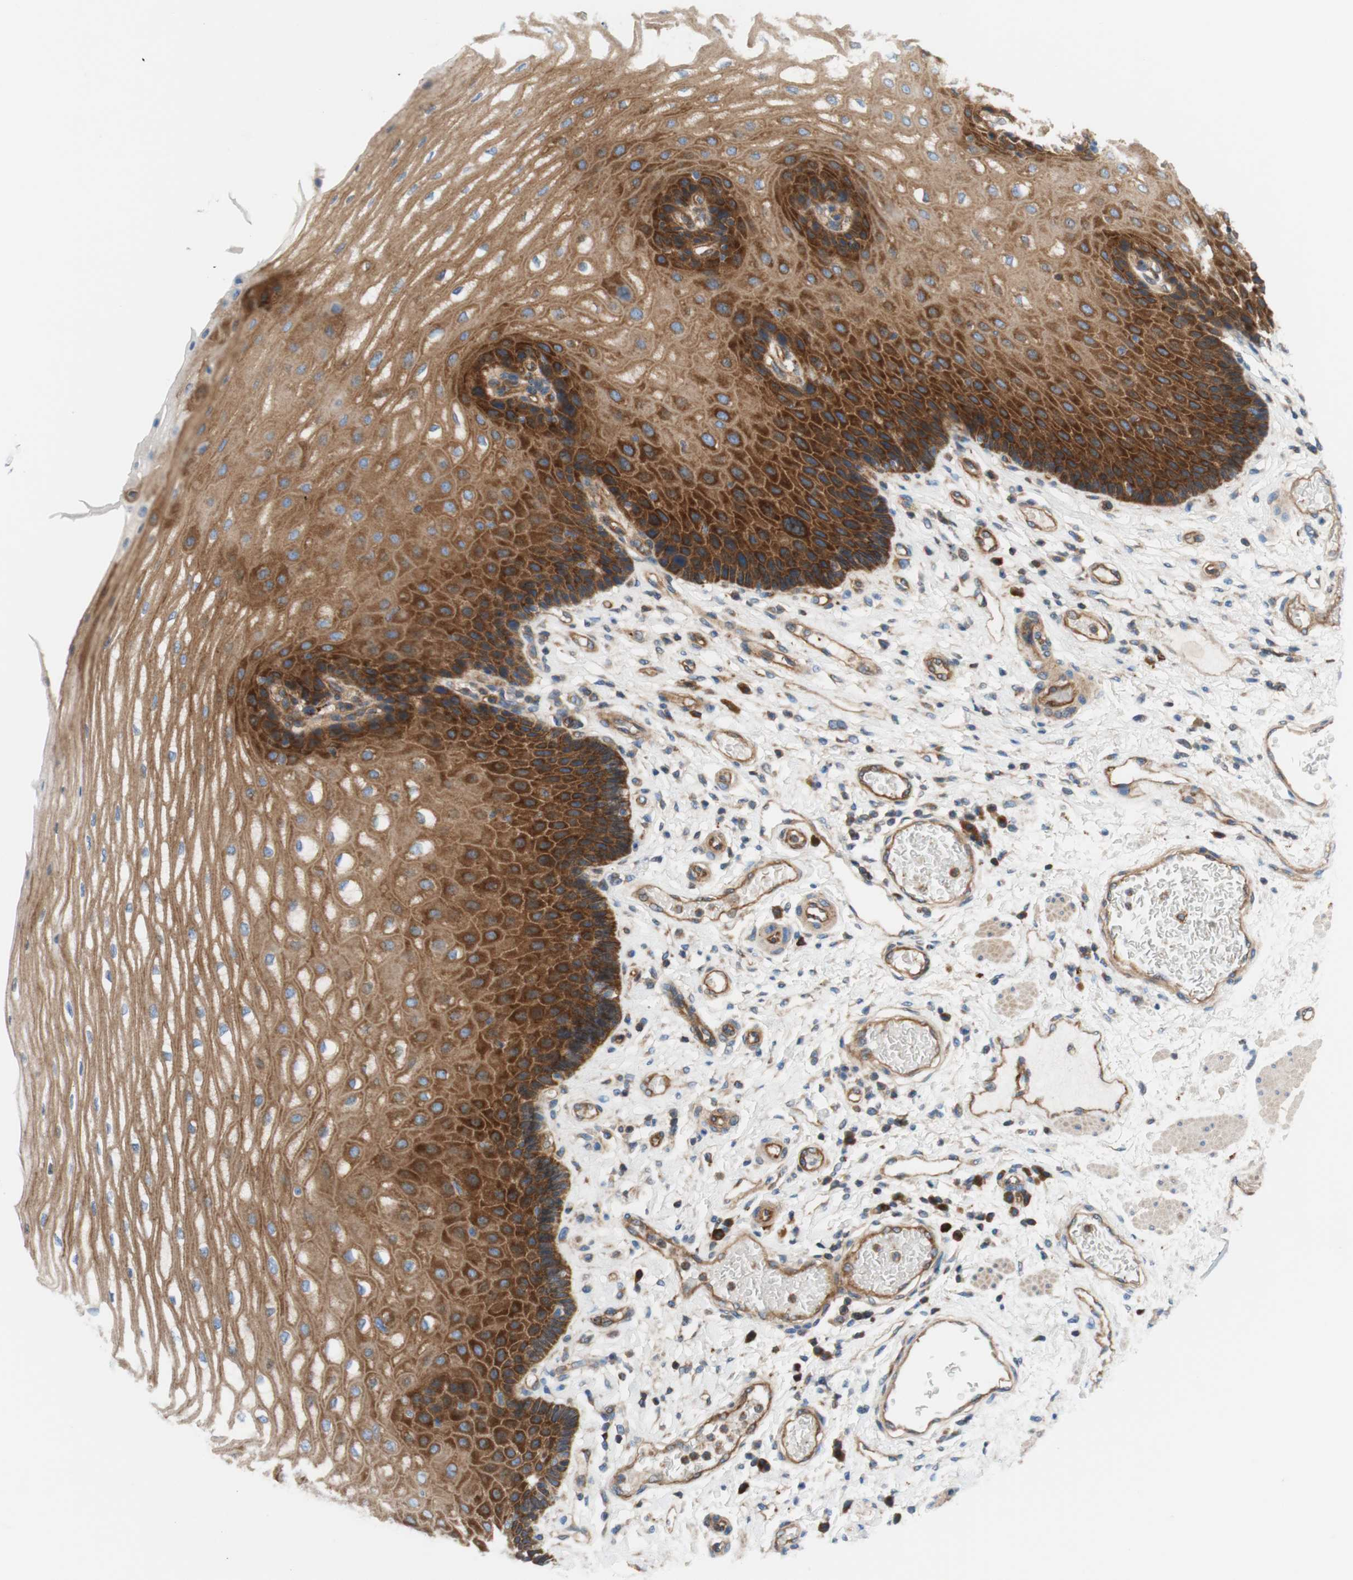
{"staining": {"intensity": "strong", "quantity": ">75%", "location": "cytoplasmic/membranous"}, "tissue": "esophagus", "cell_type": "Squamous epithelial cells", "image_type": "normal", "snomed": [{"axis": "morphology", "description": "Normal tissue, NOS"}, {"axis": "topography", "description": "Esophagus"}], "caption": "Human esophagus stained for a protein (brown) reveals strong cytoplasmic/membranous positive positivity in about >75% of squamous epithelial cells.", "gene": "STOM", "patient": {"sex": "male", "age": 54}}